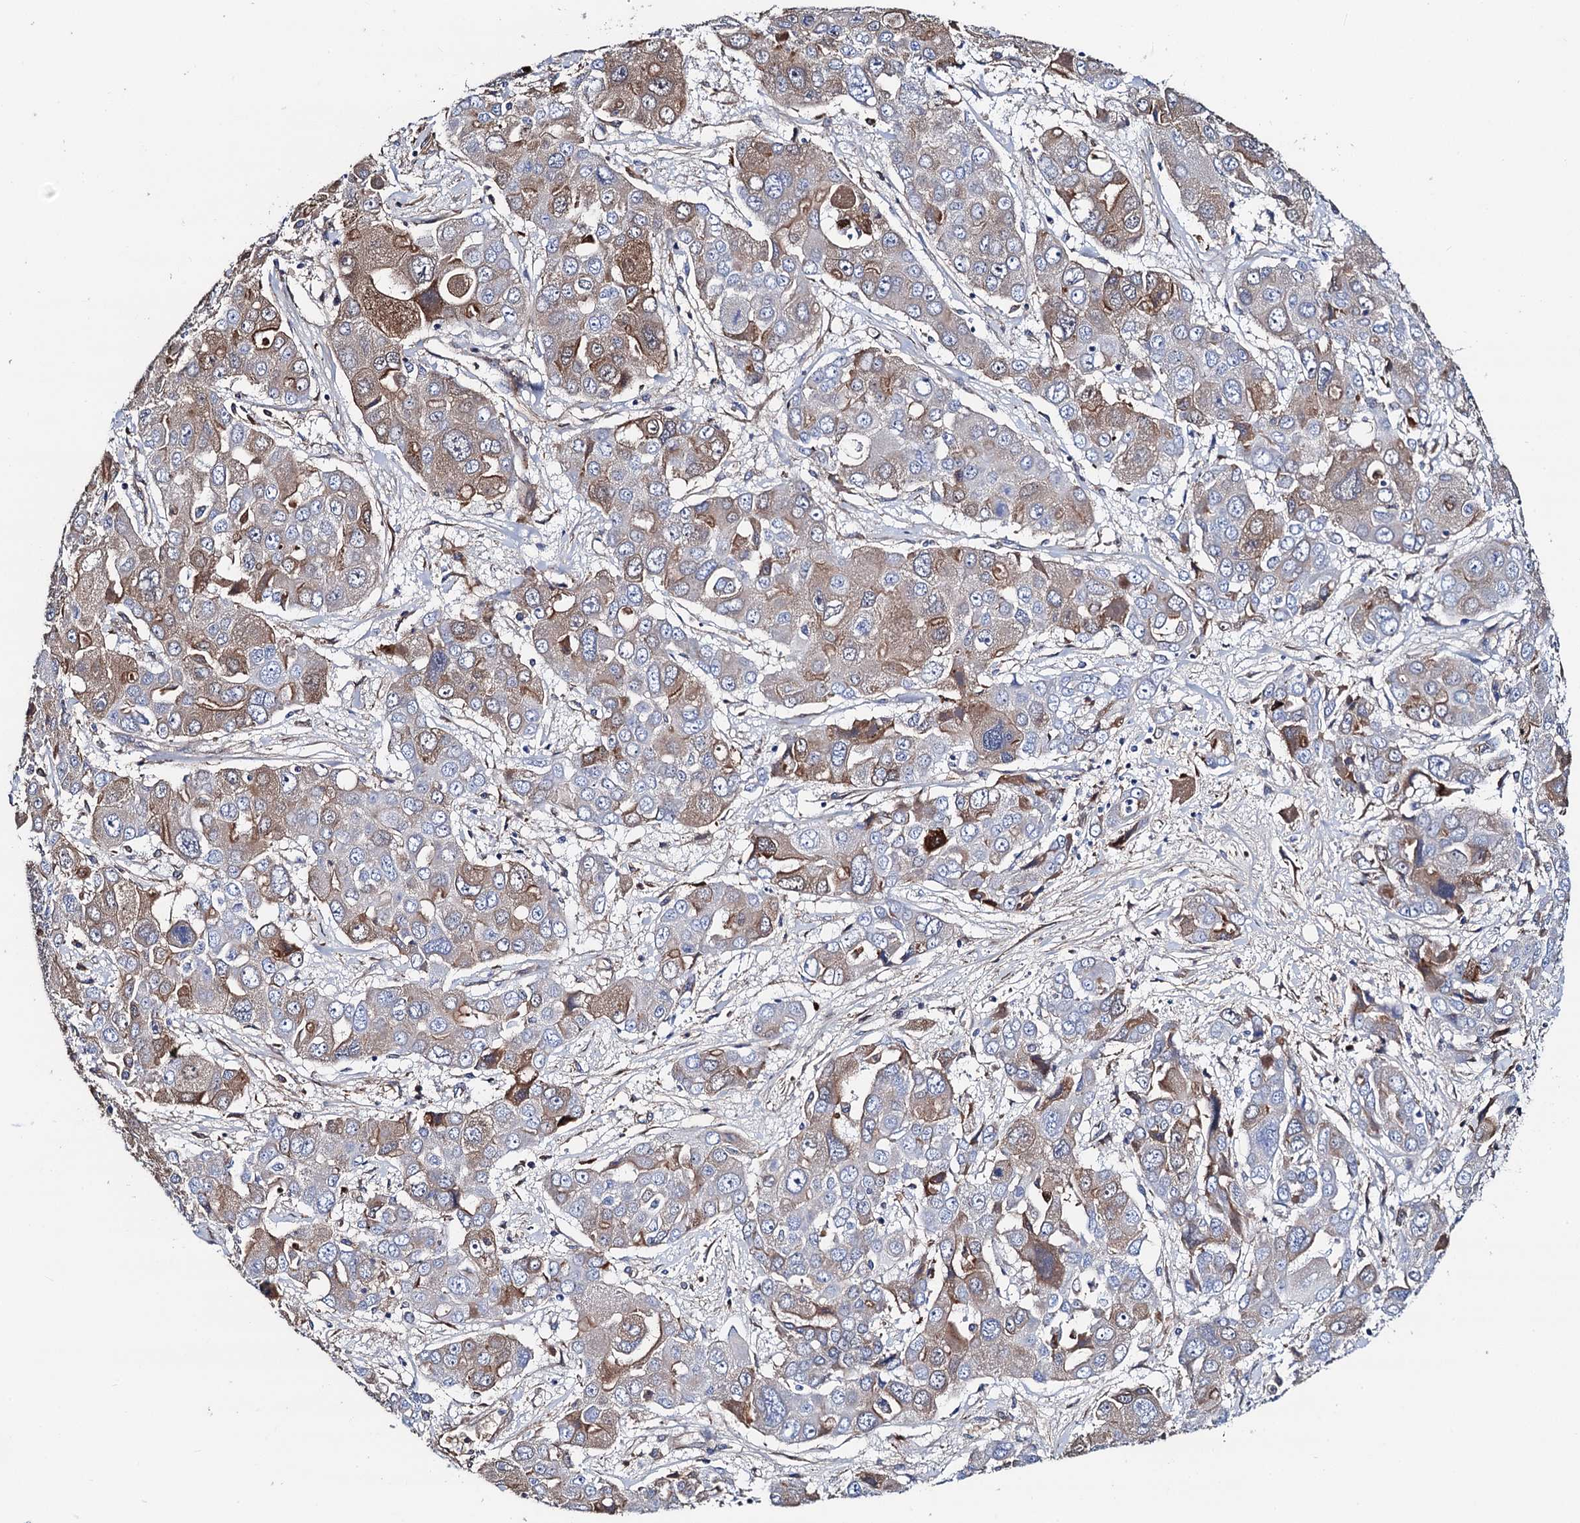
{"staining": {"intensity": "moderate", "quantity": "<25%", "location": "cytoplasmic/membranous"}, "tissue": "liver cancer", "cell_type": "Tumor cells", "image_type": "cancer", "snomed": [{"axis": "morphology", "description": "Cholangiocarcinoma"}, {"axis": "topography", "description": "Liver"}], "caption": "Liver cancer (cholangiocarcinoma) tissue demonstrates moderate cytoplasmic/membranous expression in about <25% of tumor cells", "gene": "FREM3", "patient": {"sex": "male", "age": 67}}